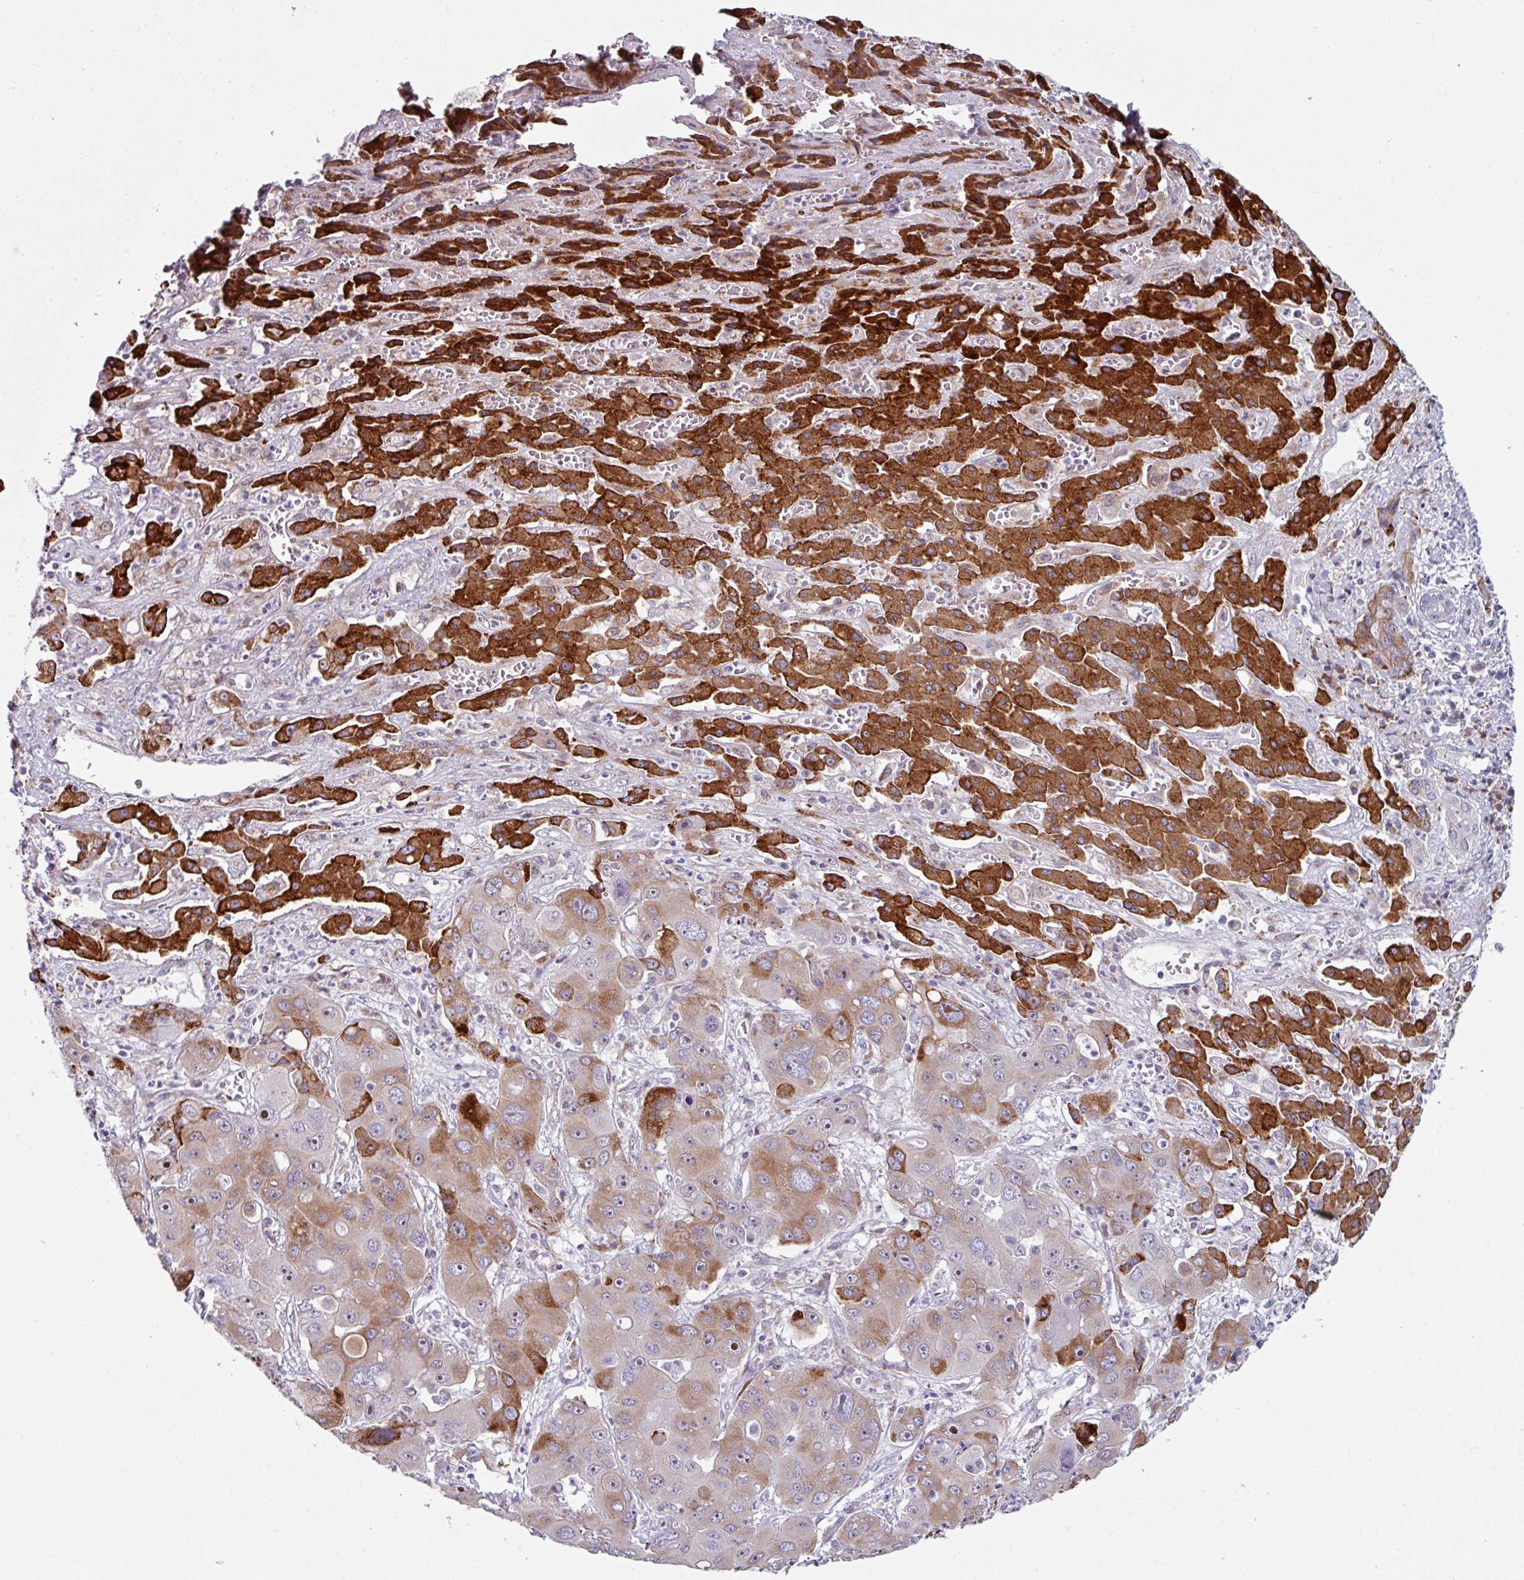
{"staining": {"intensity": "moderate", "quantity": "25%-75%", "location": "cytoplasmic/membranous"}, "tissue": "liver cancer", "cell_type": "Tumor cells", "image_type": "cancer", "snomed": [{"axis": "morphology", "description": "Cholangiocarcinoma"}, {"axis": "topography", "description": "Liver"}], "caption": "A photomicrograph showing moderate cytoplasmic/membranous staining in approximately 25%-75% of tumor cells in cholangiocarcinoma (liver), as visualized by brown immunohistochemical staining.", "gene": "BMS1", "patient": {"sex": "male", "age": 67}}